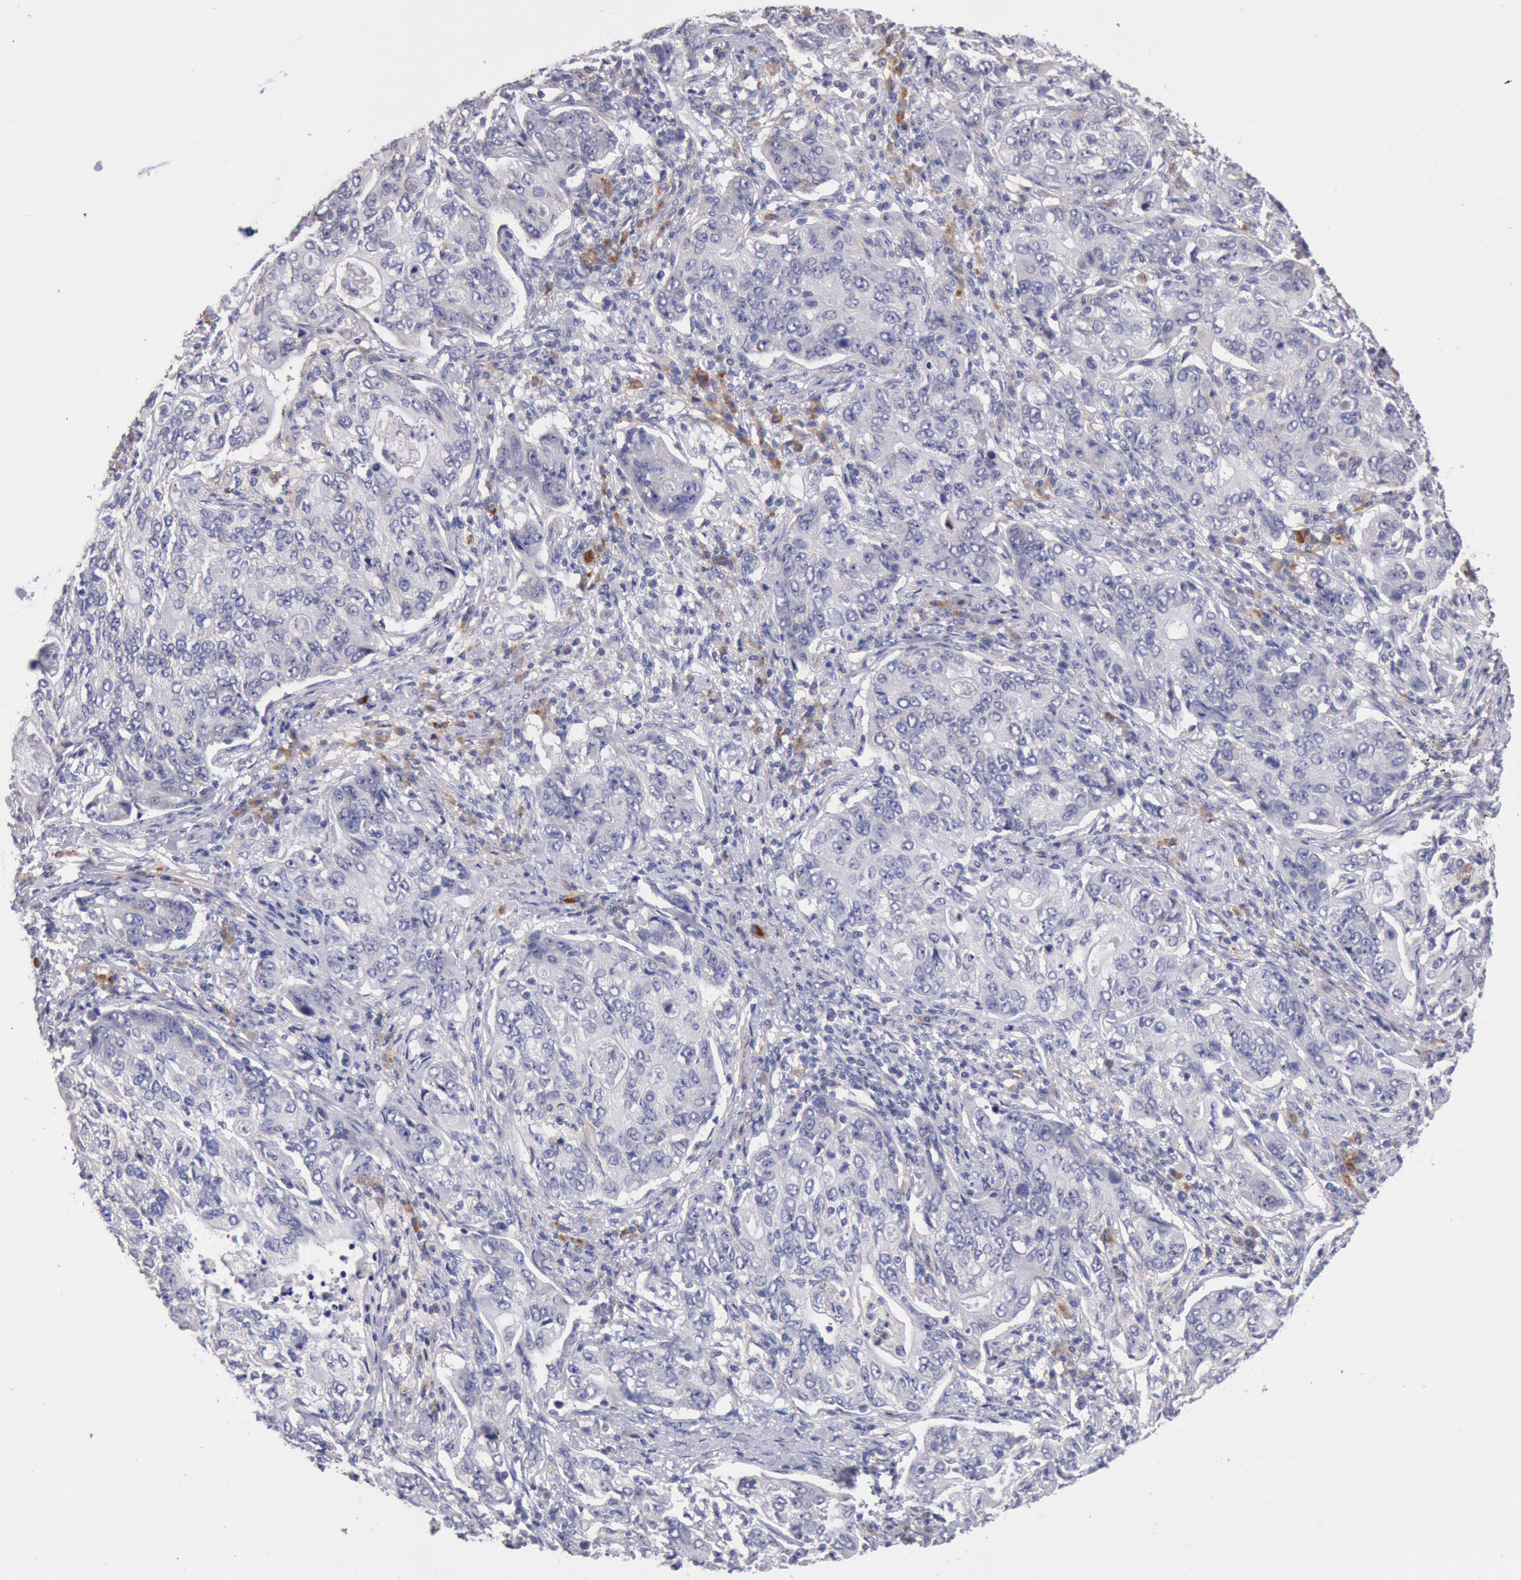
{"staining": {"intensity": "negative", "quantity": "none", "location": "none"}, "tissue": "stomach cancer", "cell_type": "Tumor cells", "image_type": "cancer", "snomed": [{"axis": "morphology", "description": "Adenocarcinoma, NOS"}, {"axis": "topography", "description": "Esophagus"}, {"axis": "topography", "description": "Stomach"}], "caption": "DAB immunohistochemical staining of human stomach cancer reveals no significant staining in tumor cells. (DAB (3,3'-diaminobenzidine) IHC with hematoxylin counter stain).", "gene": "GAL3ST1", "patient": {"sex": "male", "age": 74}}